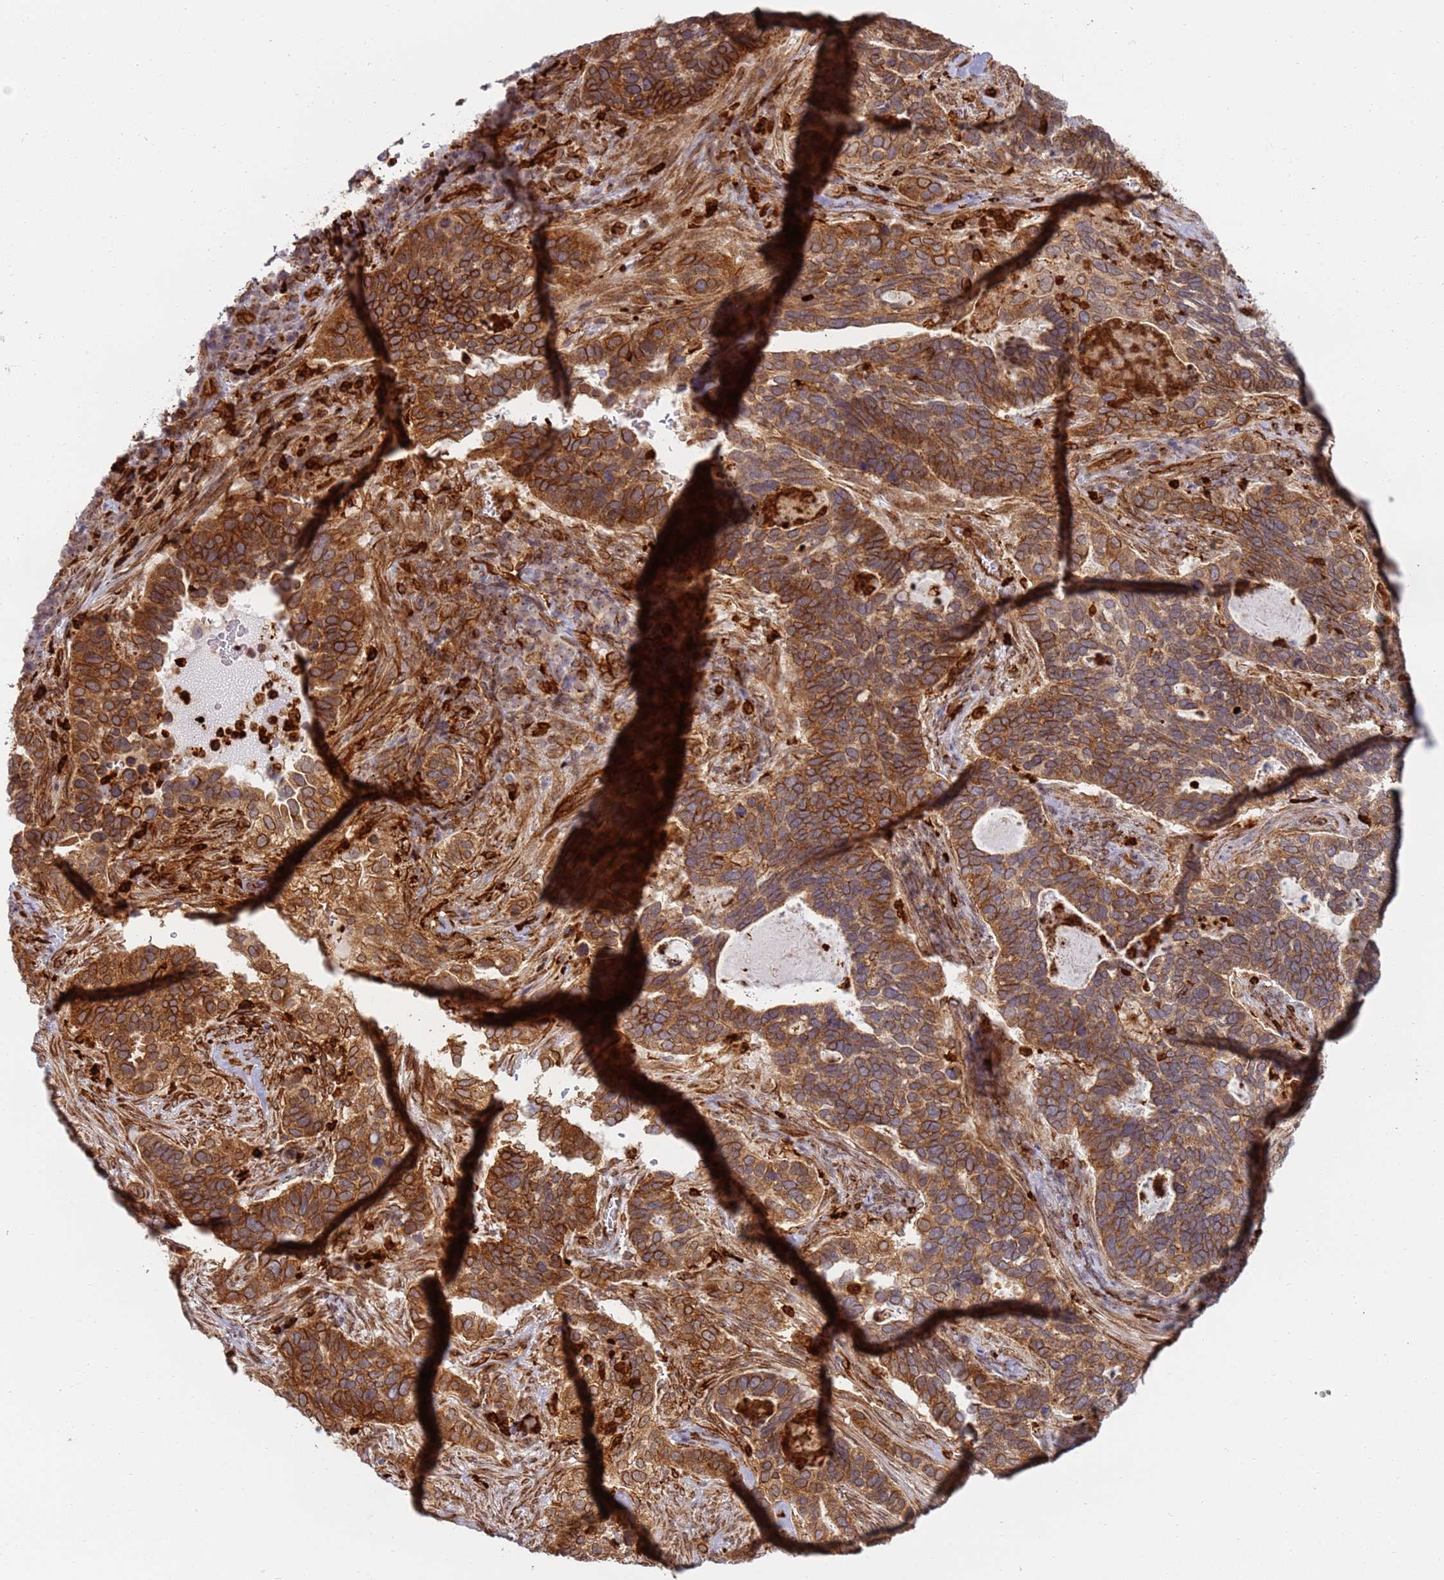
{"staining": {"intensity": "strong", "quantity": ">75%", "location": "cytoplasmic/membranous"}, "tissue": "cervical cancer", "cell_type": "Tumor cells", "image_type": "cancer", "snomed": [{"axis": "morphology", "description": "Squamous cell carcinoma, NOS"}, {"axis": "topography", "description": "Cervix"}], "caption": "Protein staining shows strong cytoplasmic/membranous positivity in about >75% of tumor cells in cervical squamous cell carcinoma.", "gene": "CEP170", "patient": {"sex": "female", "age": 38}}